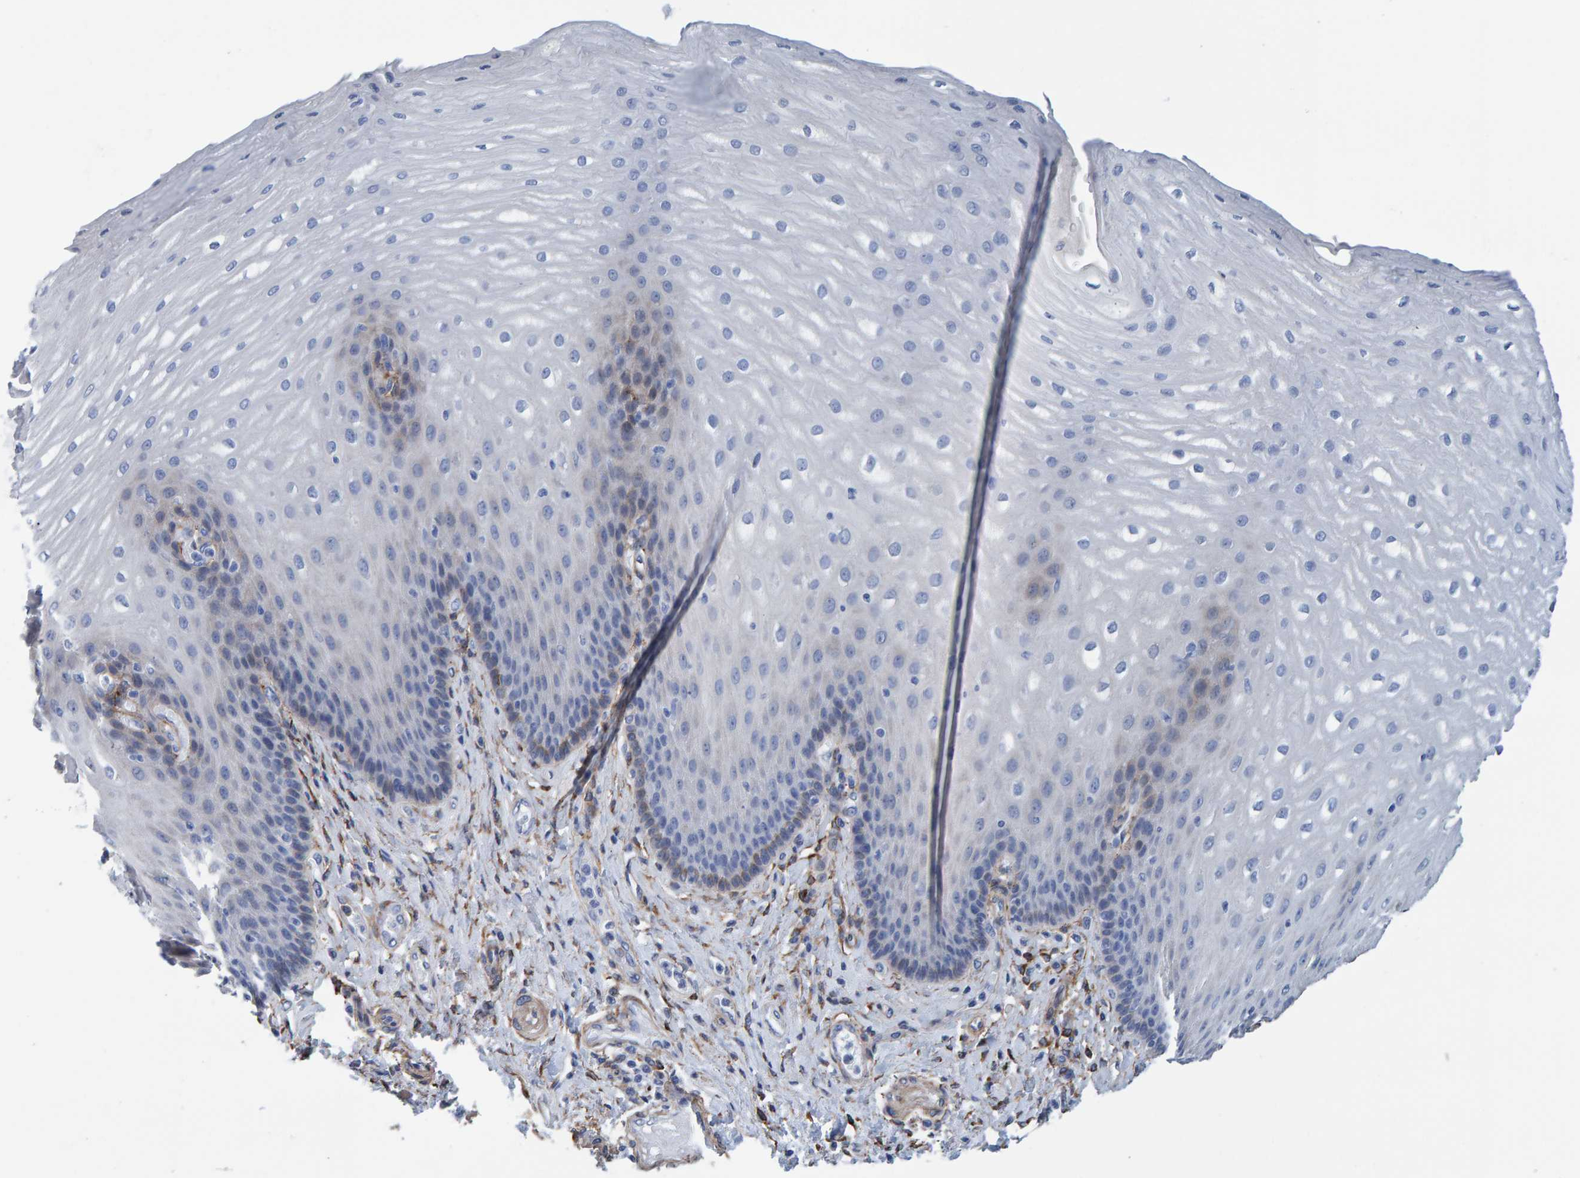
{"staining": {"intensity": "negative", "quantity": "none", "location": "none"}, "tissue": "esophagus", "cell_type": "Squamous epithelial cells", "image_type": "normal", "snomed": [{"axis": "morphology", "description": "Normal tissue, NOS"}, {"axis": "topography", "description": "Esophagus"}], "caption": "A high-resolution histopathology image shows immunohistochemistry (IHC) staining of benign esophagus, which shows no significant staining in squamous epithelial cells. The staining was performed using DAB (3,3'-diaminobenzidine) to visualize the protein expression in brown, while the nuclei were stained in blue with hematoxylin (Magnification: 20x).", "gene": "LRP1", "patient": {"sex": "male", "age": 54}}